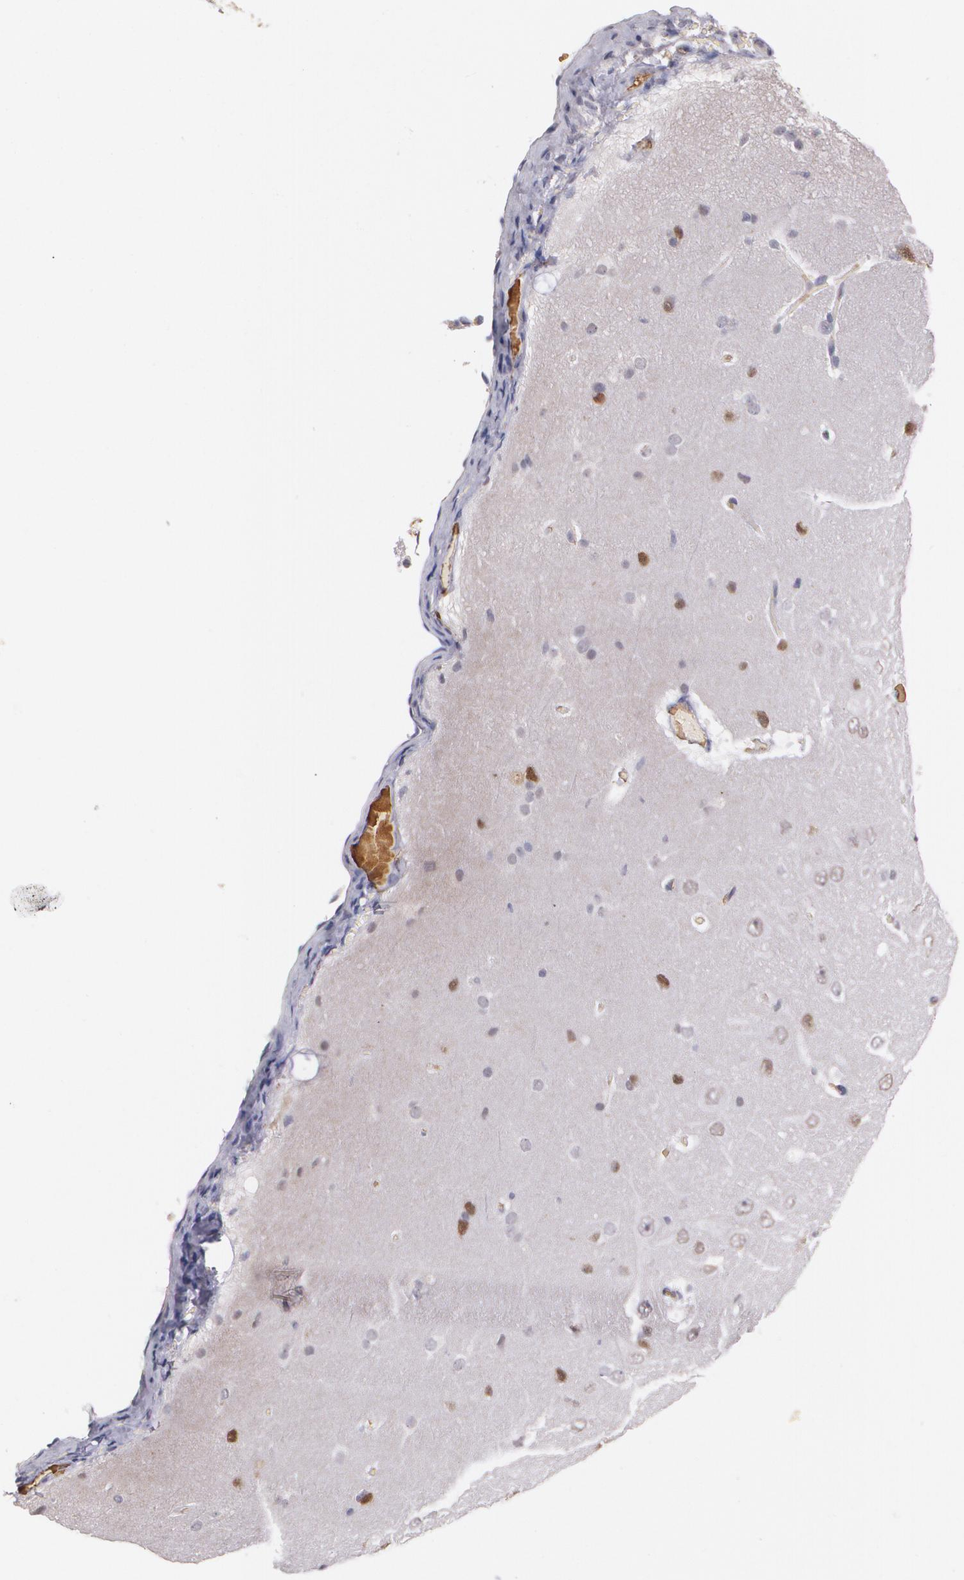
{"staining": {"intensity": "negative", "quantity": "none", "location": "none"}, "tissue": "cerebral cortex", "cell_type": "Endothelial cells", "image_type": "normal", "snomed": [{"axis": "morphology", "description": "Normal tissue, NOS"}, {"axis": "topography", "description": "Cerebral cortex"}], "caption": "A high-resolution histopathology image shows immunohistochemistry (IHC) staining of benign cerebral cortex, which exhibits no significant positivity in endothelial cells. The staining was performed using DAB to visualize the protein expression in brown, while the nuclei were stained in blue with hematoxylin (Magnification: 20x).", "gene": "PTS", "patient": {"sex": "female", "age": 45}}